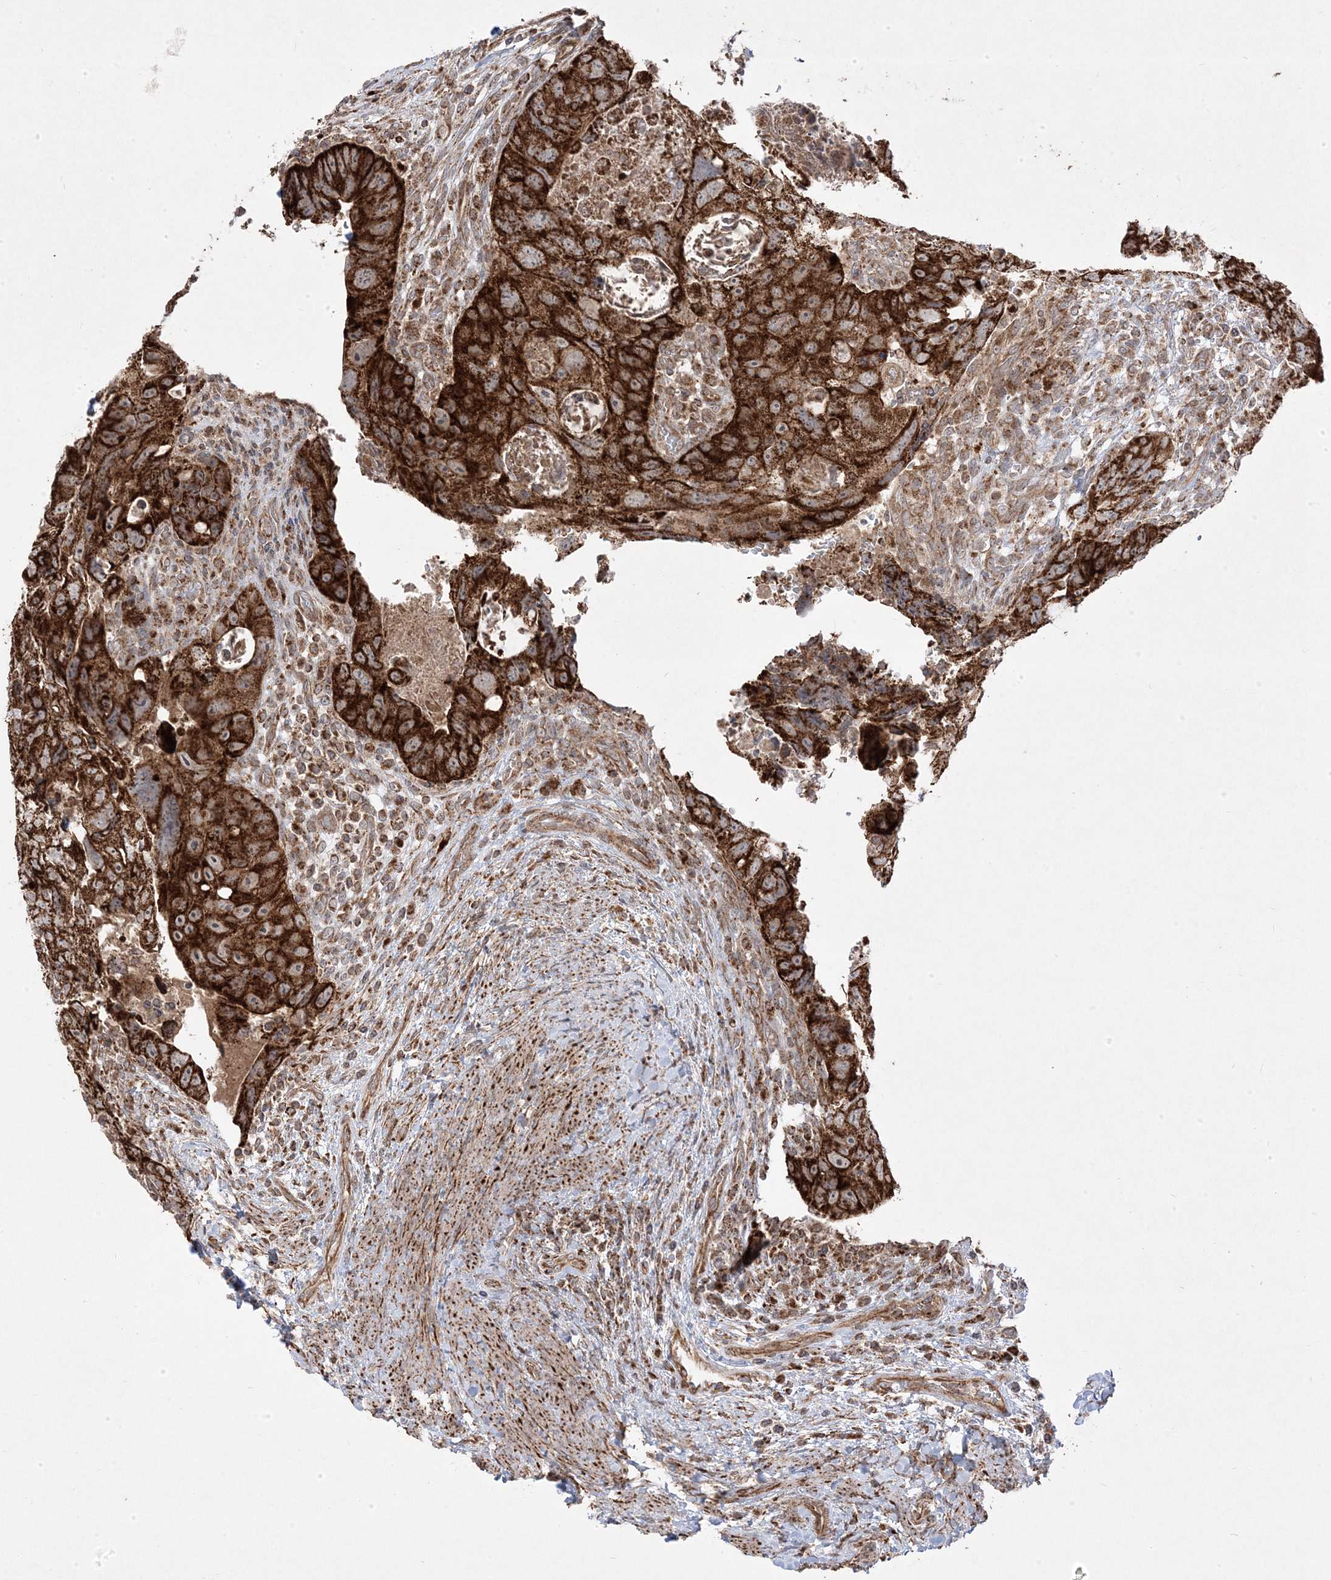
{"staining": {"intensity": "strong", "quantity": ">75%", "location": "cytoplasmic/membranous"}, "tissue": "colorectal cancer", "cell_type": "Tumor cells", "image_type": "cancer", "snomed": [{"axis": "morphology", "description": "Adenocarcinoma, NOS"}, {"axis": "topography", "description": "Rectum"}], "caption": "Immunohistochemical staining of human colorectal cancer (adenocarcinoma) reveals strong cytoplasmic/membranous protein positivity in about >75% of tumor cells.", "gene": "CLUAP1", "patient": {"sex": "male", "age": 59}}